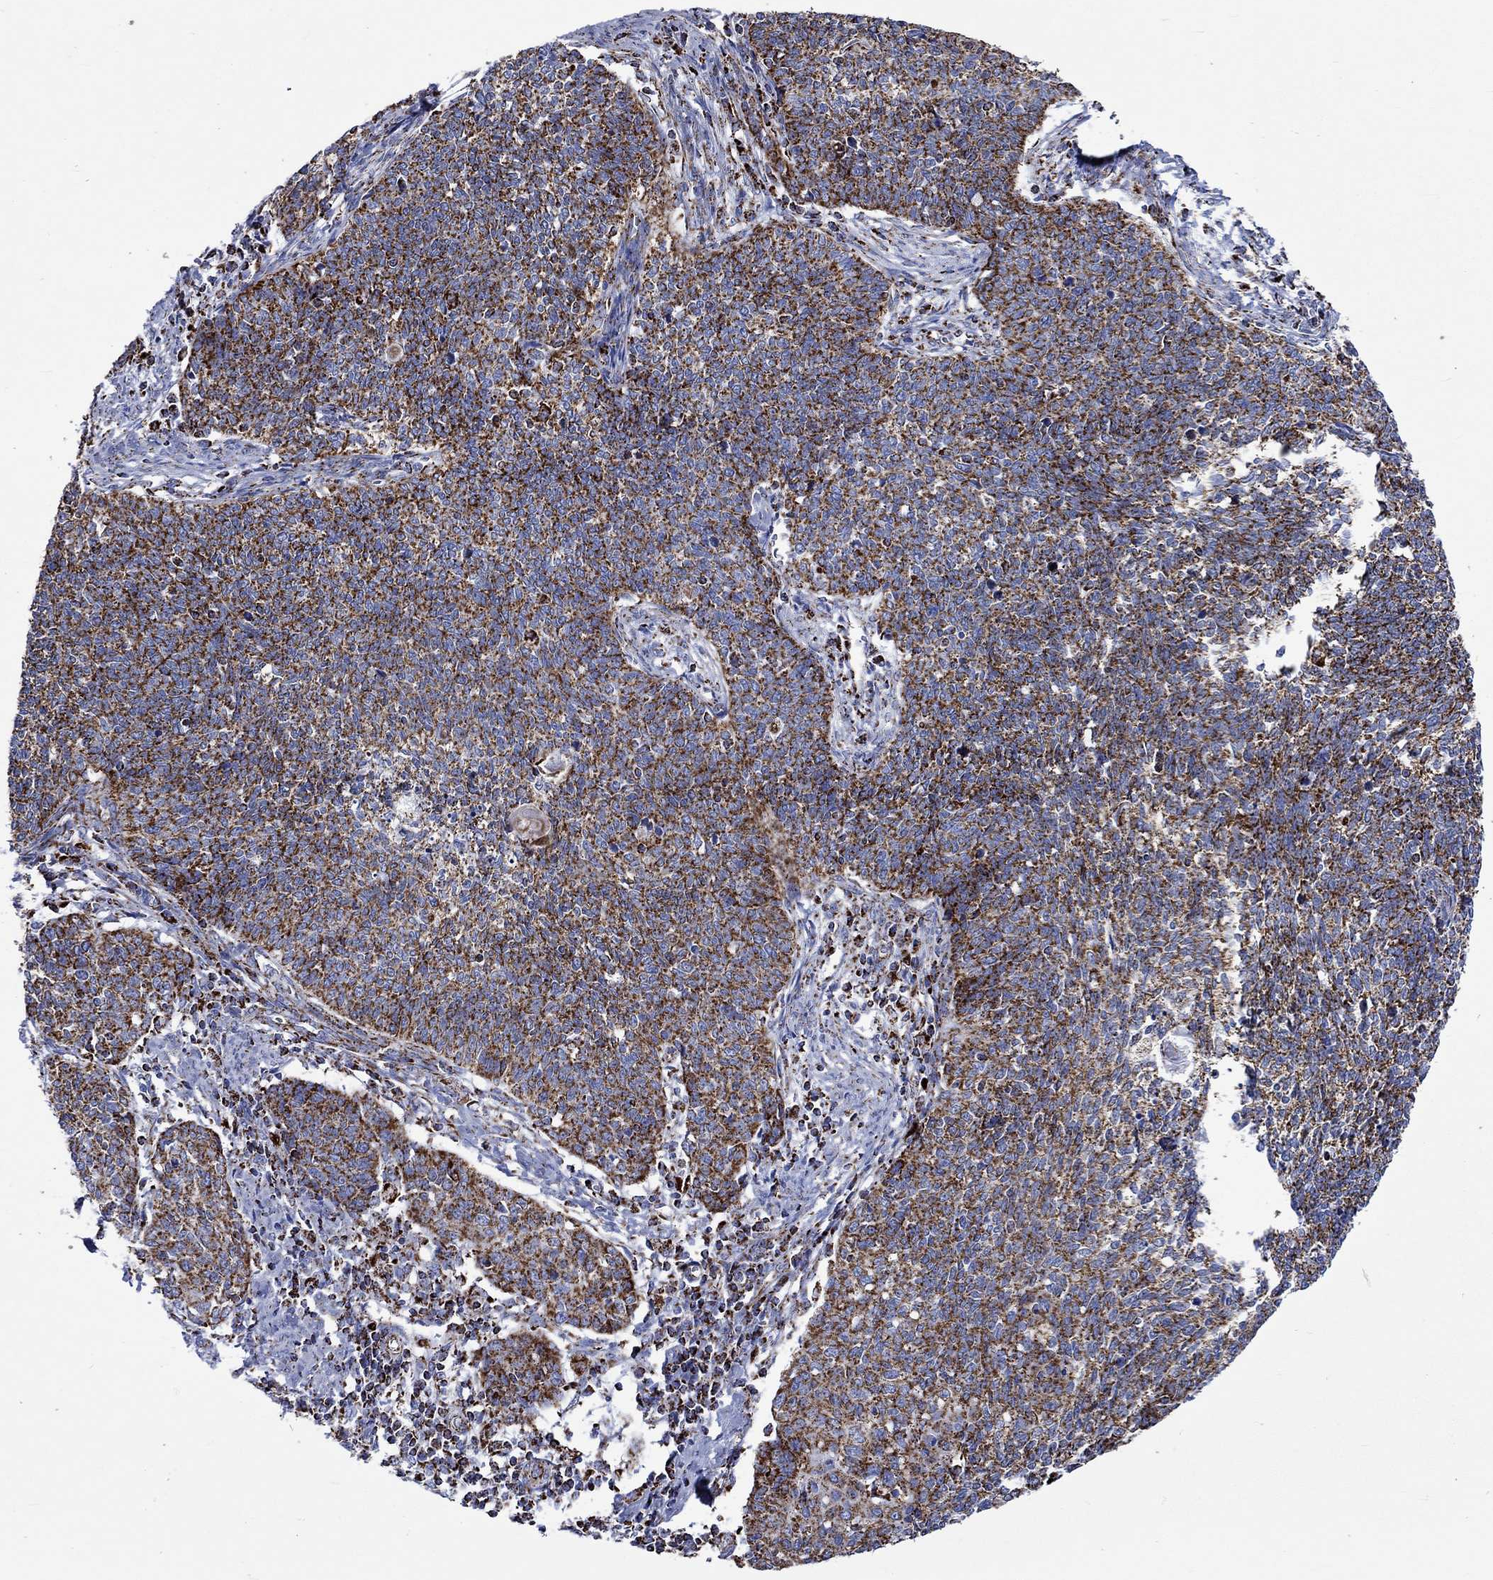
{"staining": {"intensity": "strong", "quantity": ">75%", "location": "cytoplasmic/membranous"}, "tissue": "cervical cancer", "cell_type": "Tumor cells", "image_type": "cancer", "snomed": [{"axis": "morphology", "description": "Squamous cell carcinoma, NOS"}, {"axis": "topography", "description": "Cervix"}], "caption": "A photomicrograph of human cervical cancer (squamous cell carcinoma) stained for a protein exhibits strong cytoplasmic/membranous brown staining in tumor cells.", "gene": "RCE1", "patient": {"sex": "female", "age": 39}}